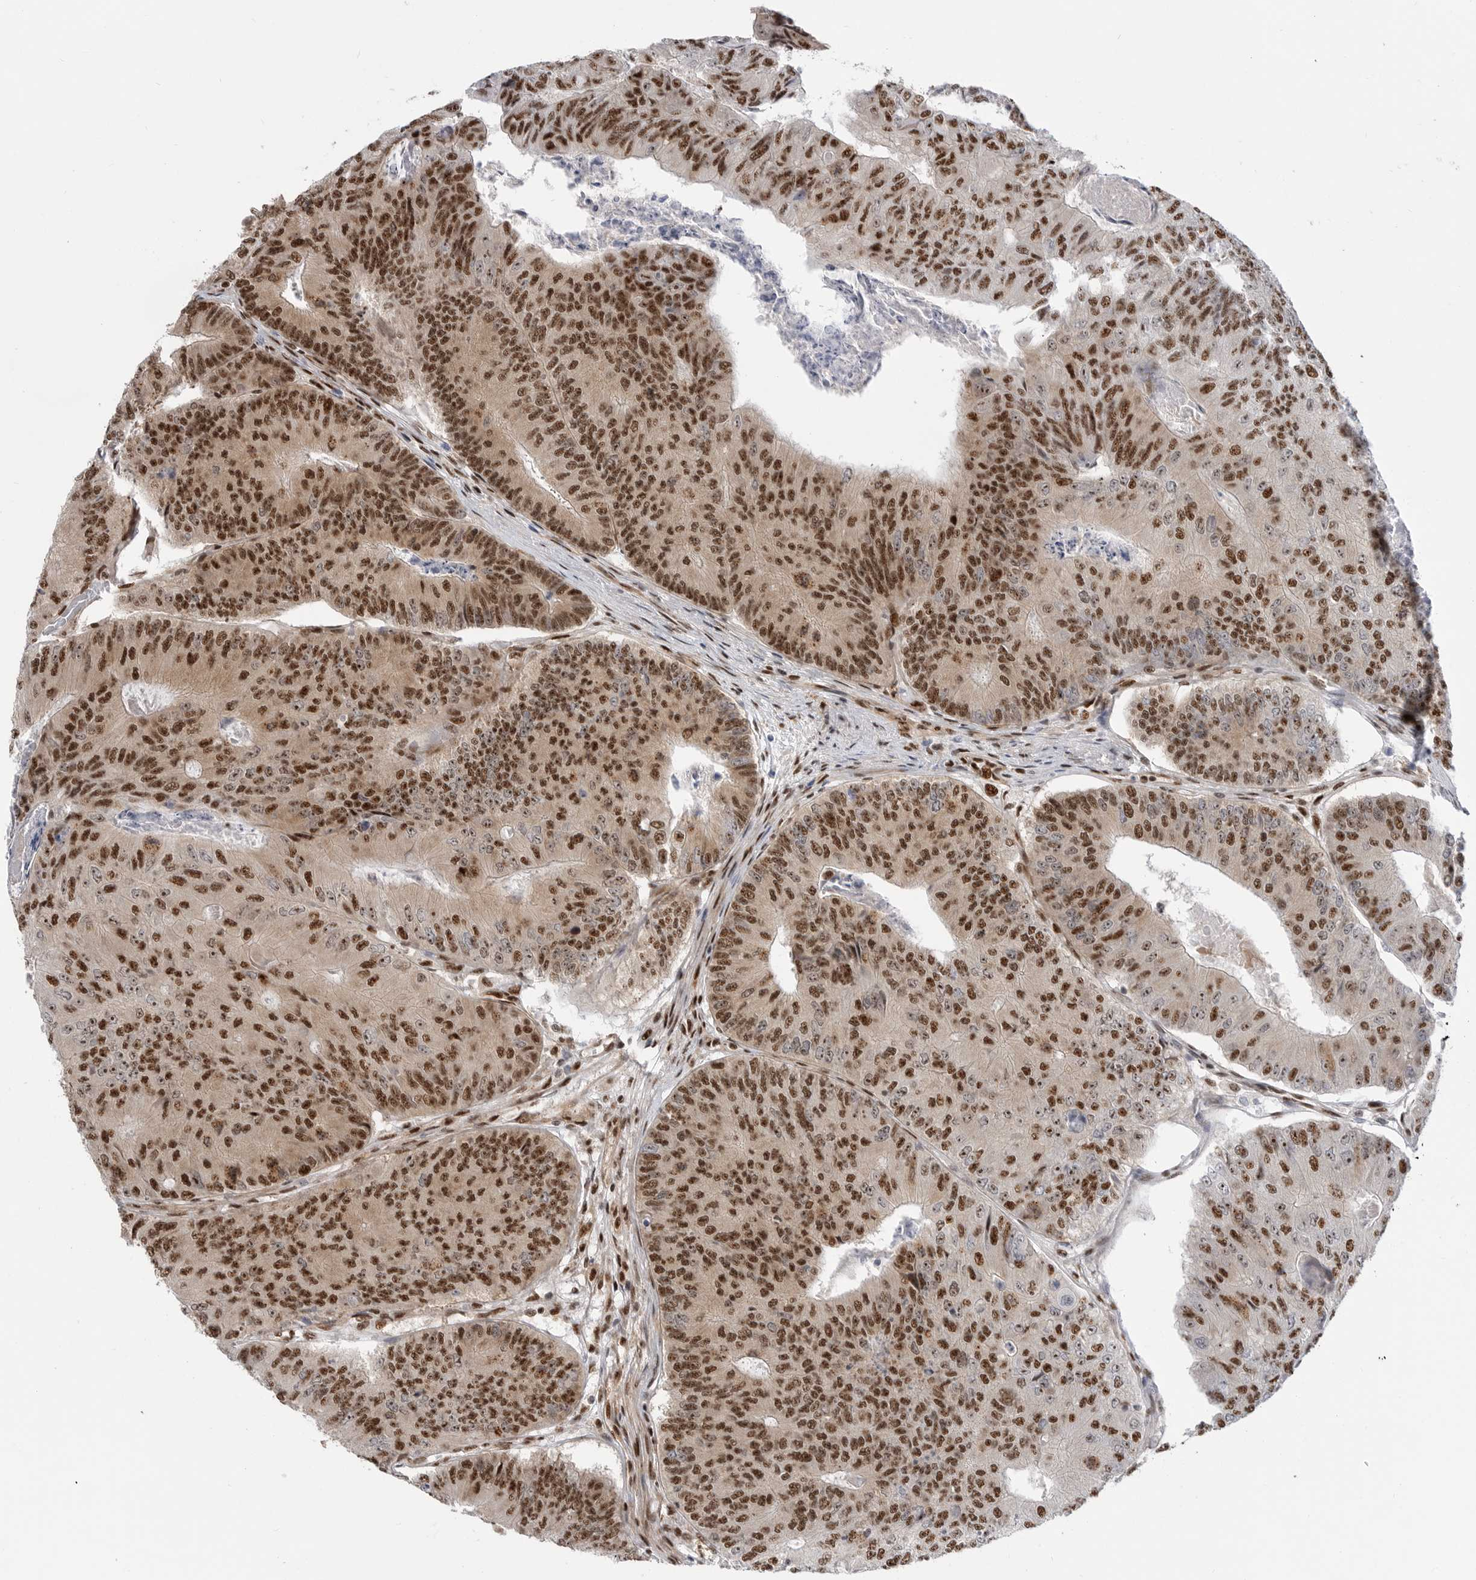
{"staining": {"intensity": "strong", "quantity": ">75%", "location": "nuclear"}, "tissue": "colorectal cancer", "cell_type": "Tumor cells", "image_type": "cancer", "snomed": [{"axis": "morphology", "description": "Adenocarcinoma, NOS"}, {"axis": "topography", "description": "Colon"}], "caption": "Immunohistochemistry (IHC) micrograph of colorectal cancer (adenocarcinoma) stained for a protein (brown), which demonstrates high levels of strong nuclear expression in approximately >75% of tumor cells.", "gene": "GPATCH2", "patient": {"sex": "female", "age": 67}}